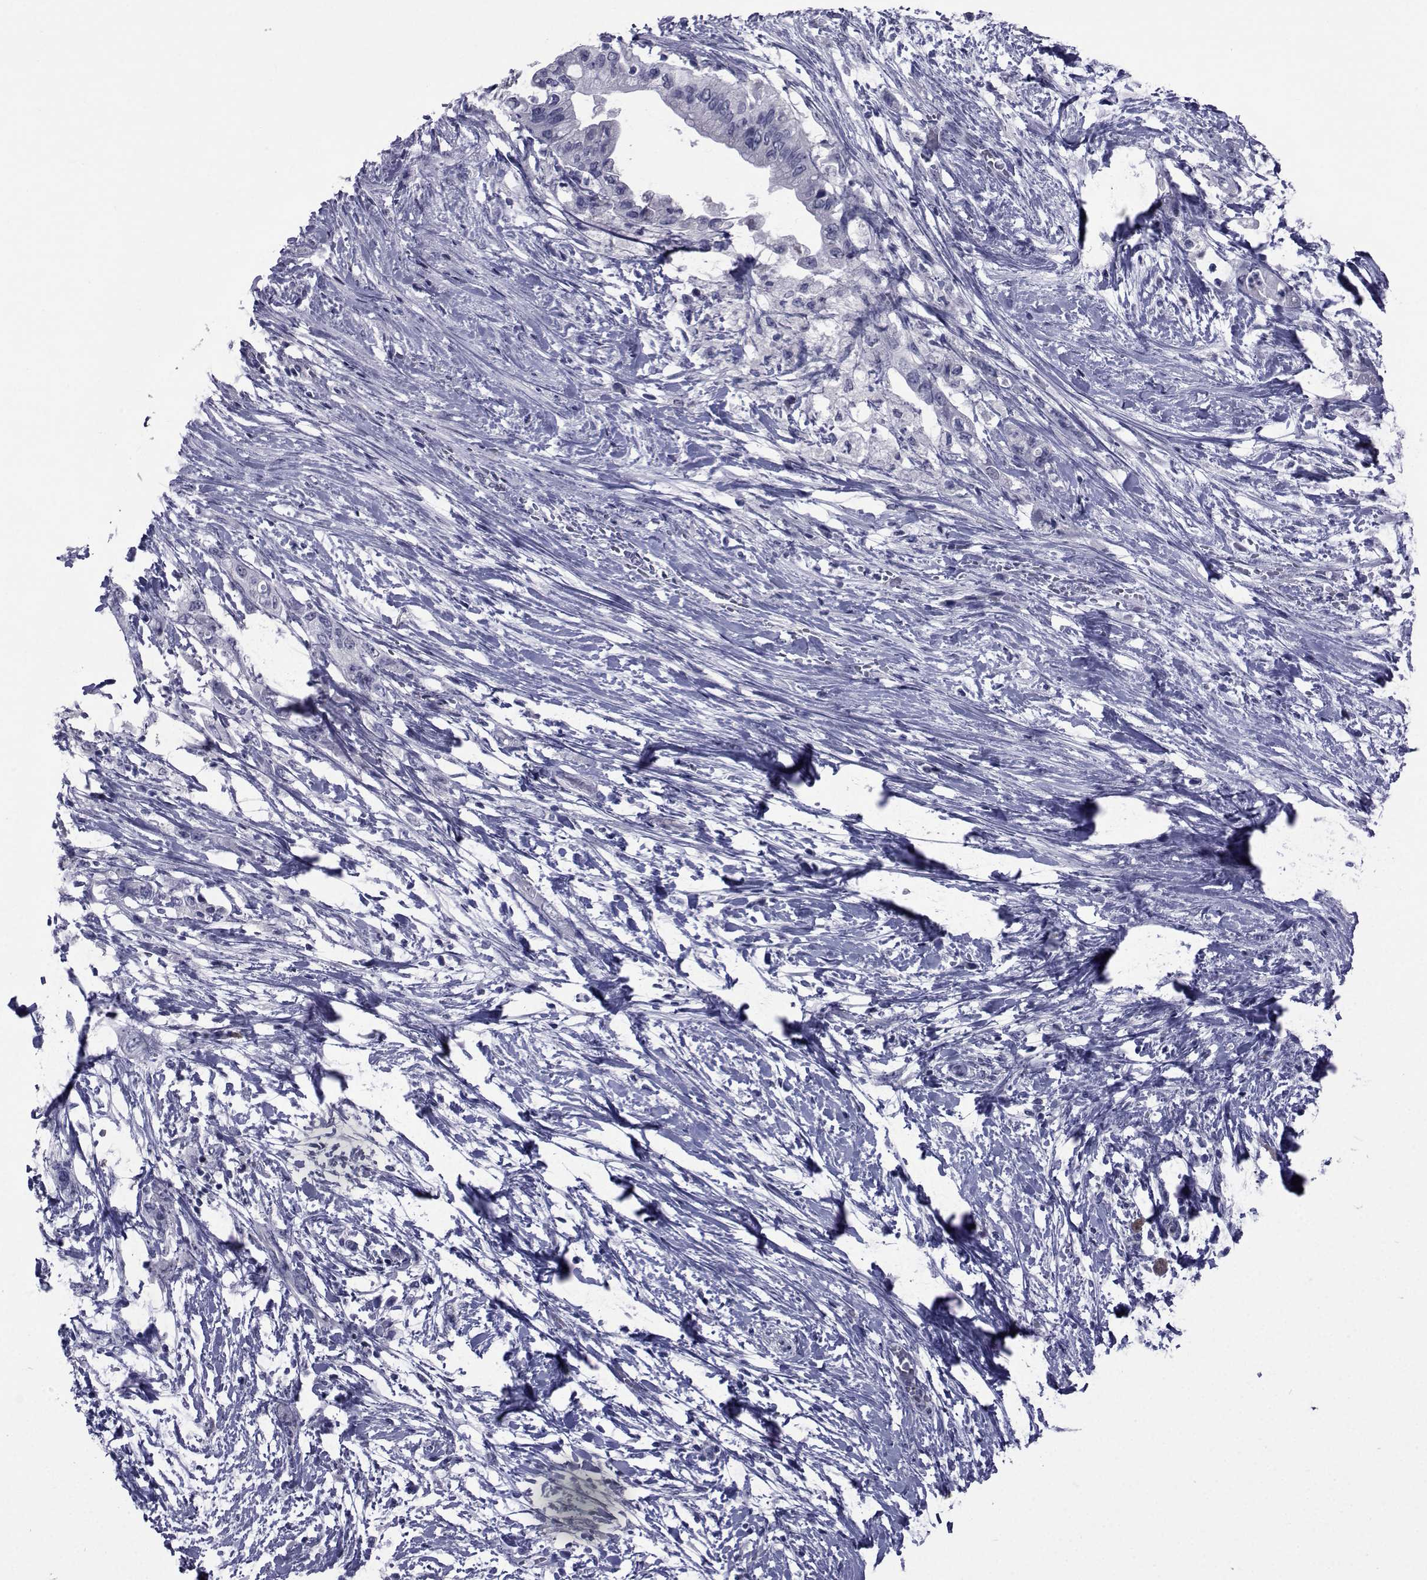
{"staining": {"intensity": "negative", "quantity": "none", "location": "none"}, "tissue": "pancreatic cancer", "cell_type": "Tumor cells", "image_type": "cancer", "snomed": [{"axis": "morphology", "description": "Adenocarcinoma, NOS"}, {"axis": "topography", "description": "Pancreas"}], "caption": "Tumor cells are negative for protein expression in human adenocarcinoma (pancreatic). The staining was performed using DAB (3,3'-diaminobenzidine) to visualize the protein expression in brown, while the nuclei were stained in blue with hematoxylin (Magnification: 20x).", "gene": "SEMA5B", "patient": {"sex": "female", "age": 72}}